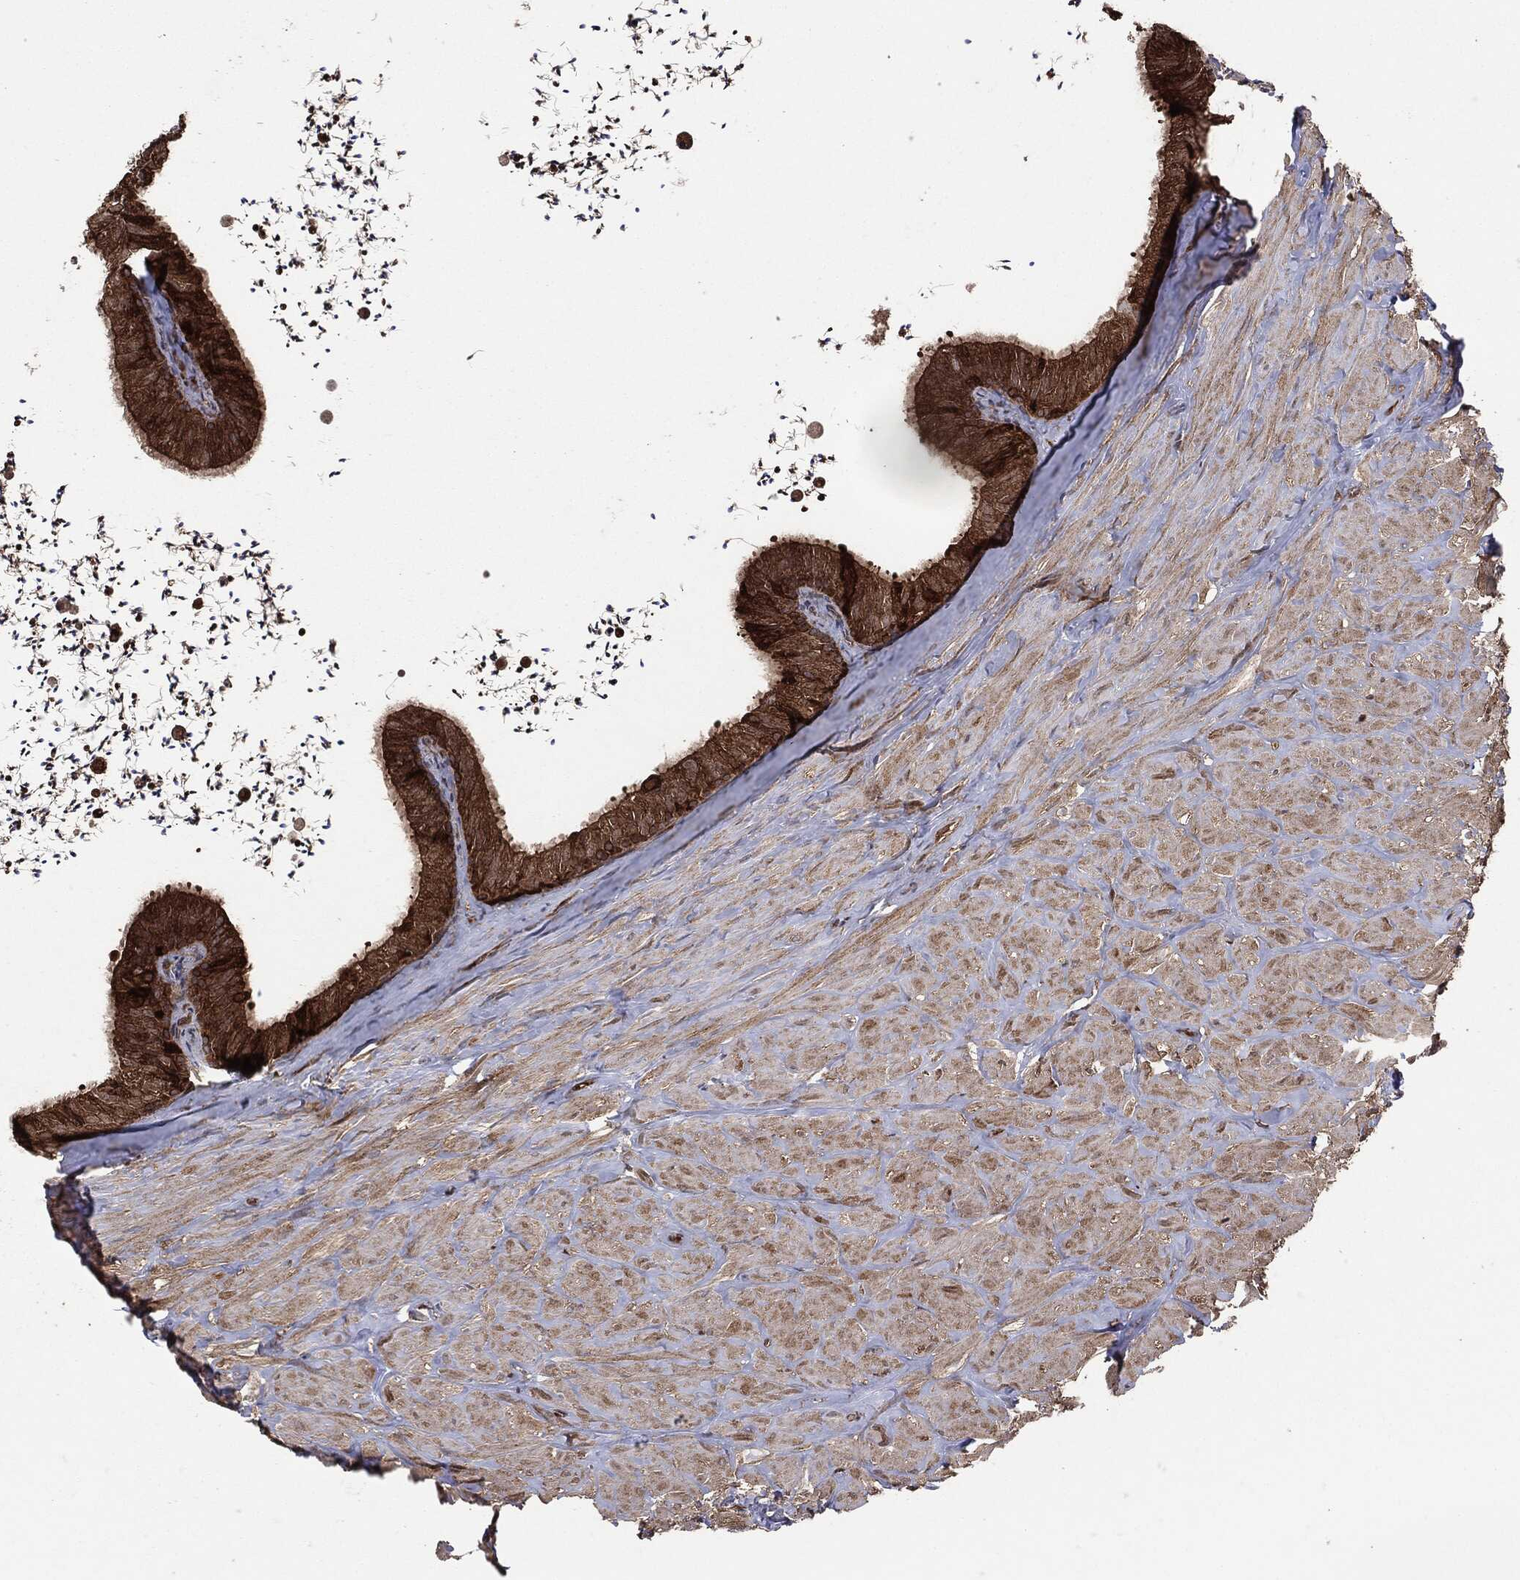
{"staining": {"intensity": "strong", "quantity": ">75%", "location": "cytoplasmic/membranous"}, "tissue": "epididymis", "cell_type": "Glandular cells", "image_type": "normal", "snomed": [{"axis": "morphology", "description": "Normal tissue, NOS"}, {"axis": "topography", "description": "Epididymis"}], "caption": "Immunohistochemical staining of normal human epididymis displays high levels of strong cytoplasmic/membranous staining in approximately >75% of glandular cells.", "gene": "NME1", "patient": {"sex": "male", "age": 32}}